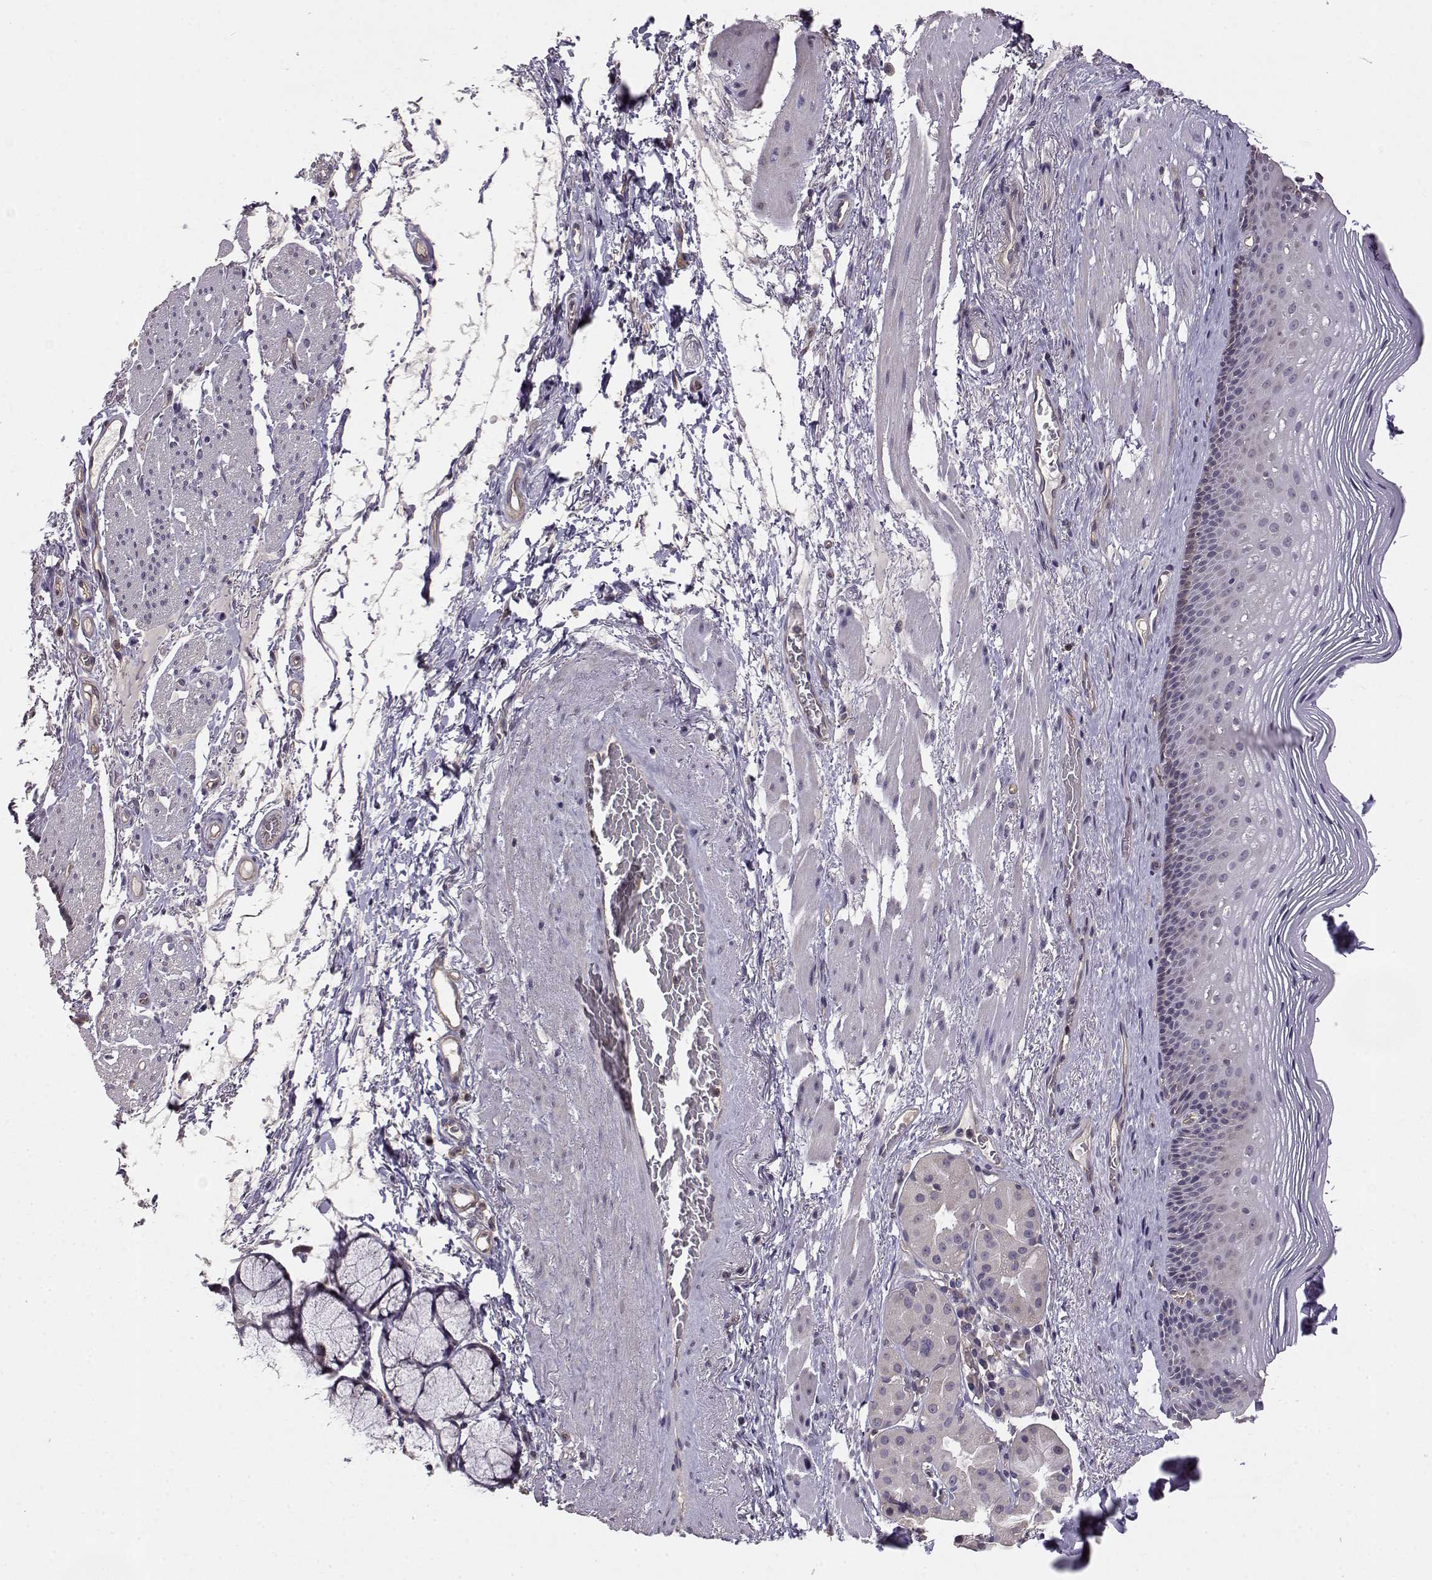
{"staining": {"intensity": "negative", "quantity": "none", "location": "none"}, "tissue": "esophagus", "cell_type": "Squamous epithelial cells", "image_type": "normal", "snomed": [{"axis": "morphology", "description": "Normal tissue, NOS"}, {"axis": "topography", "description": "Esophagus"}], "caption": "IHC histopathology image of unremarkable esophagus: esophagus stained with DAB (3,3'-diaminobenzidine) demonstrates no significant protein positivity in squamous epithelial cells.", "gene": "IFITM1", "patient": {"sex": "male", "age": 76}}